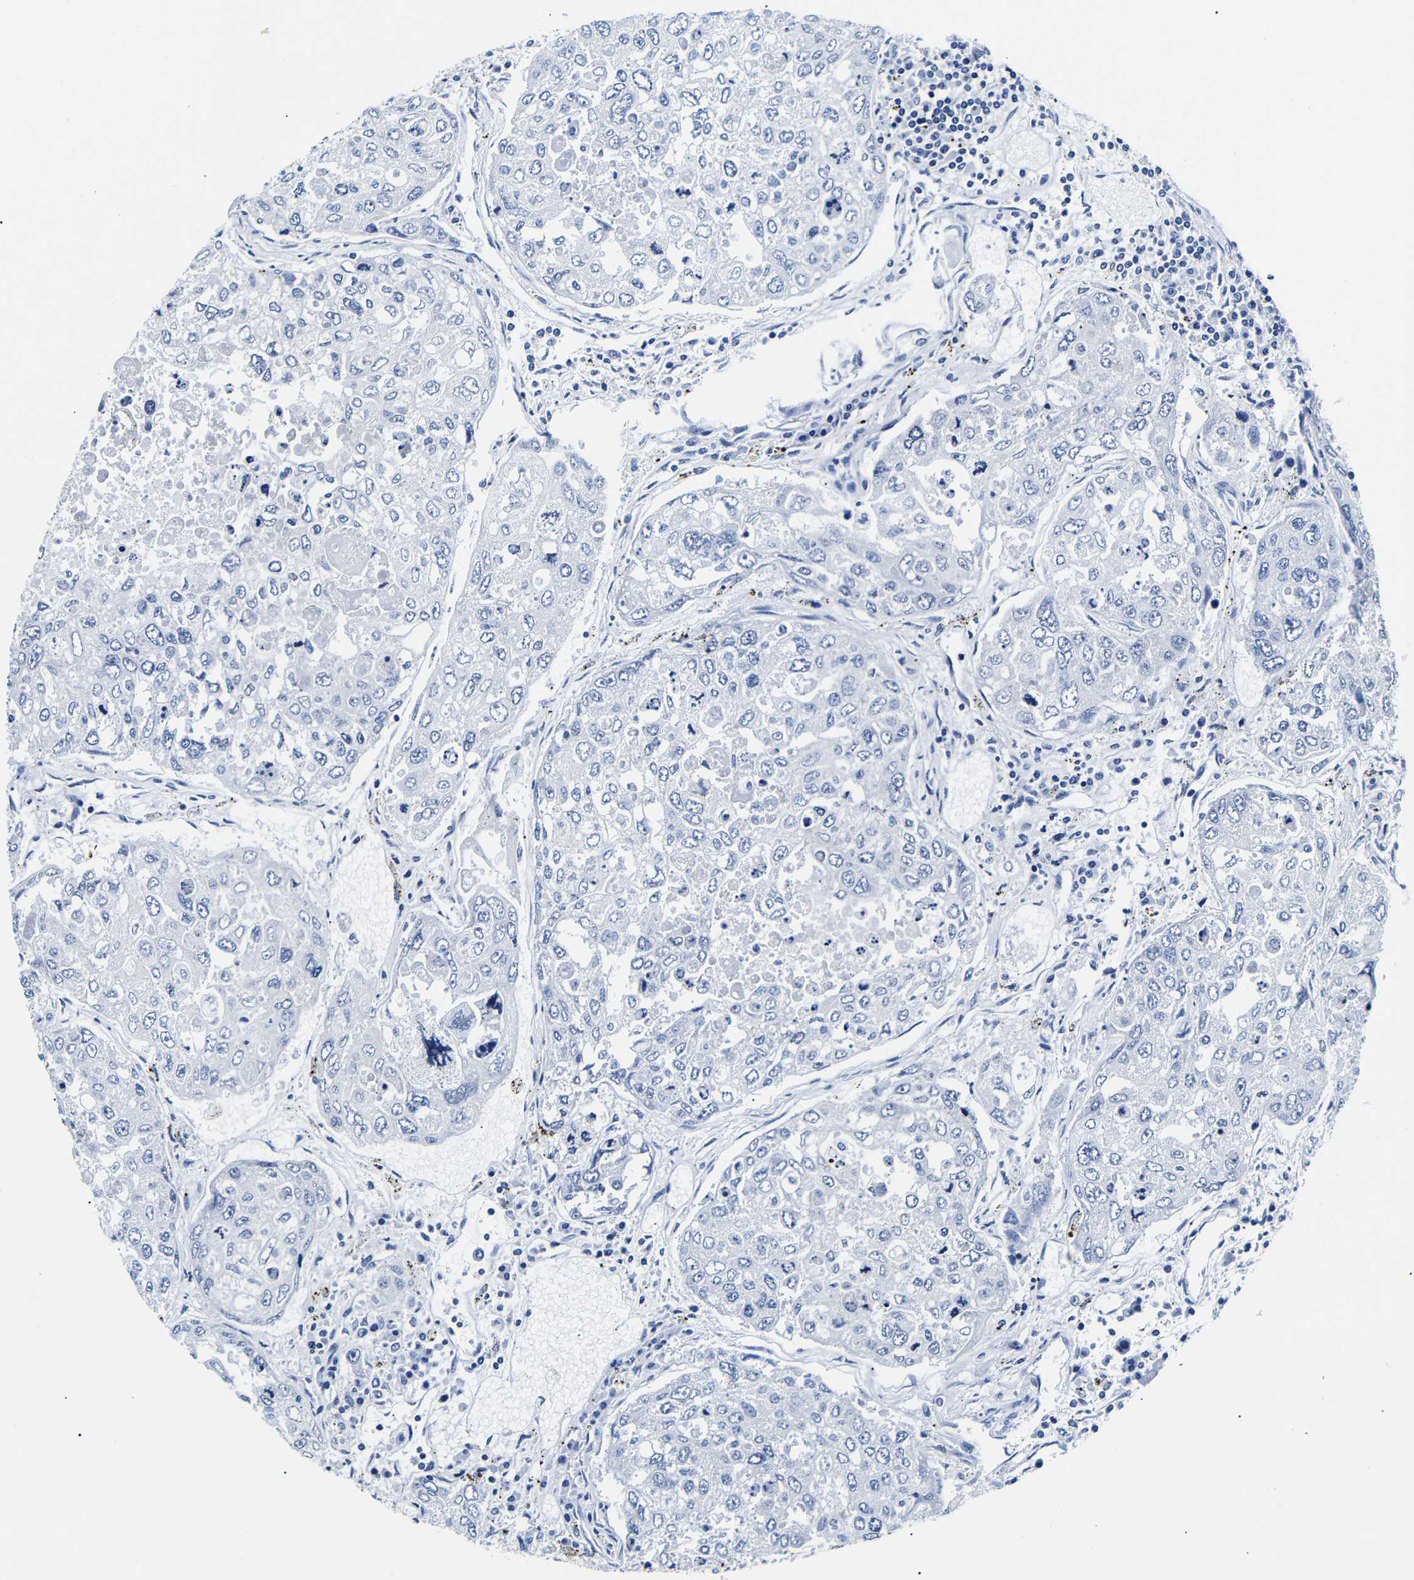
{"staining": {"intensity": "negative", "quantity": "none", "location": "none"}, "tissue": "urothelial cancer", "cell_type": "Tumor cells", "image_type": "cancer", "snomed": [{"axis": "morphology", "description": "Urothelial carcinoma, High grade"}, {"axis": "topography", "description": "Lymph node"}, {"axis": "topography", "description": "Urinary bladder"}], "caption": "This is a photomicrograph of immunohistochemistry (IHC) staining of high-grade urothelial carcinoma, which shows no positivity in tumor cells. (DAB (3,3'-diaminobenzidine) immunohistochemistry visualized using brightfield microscopy, high magnification).", "gene": "GAP43", "patient": {"sex": "male", "age": 51}}